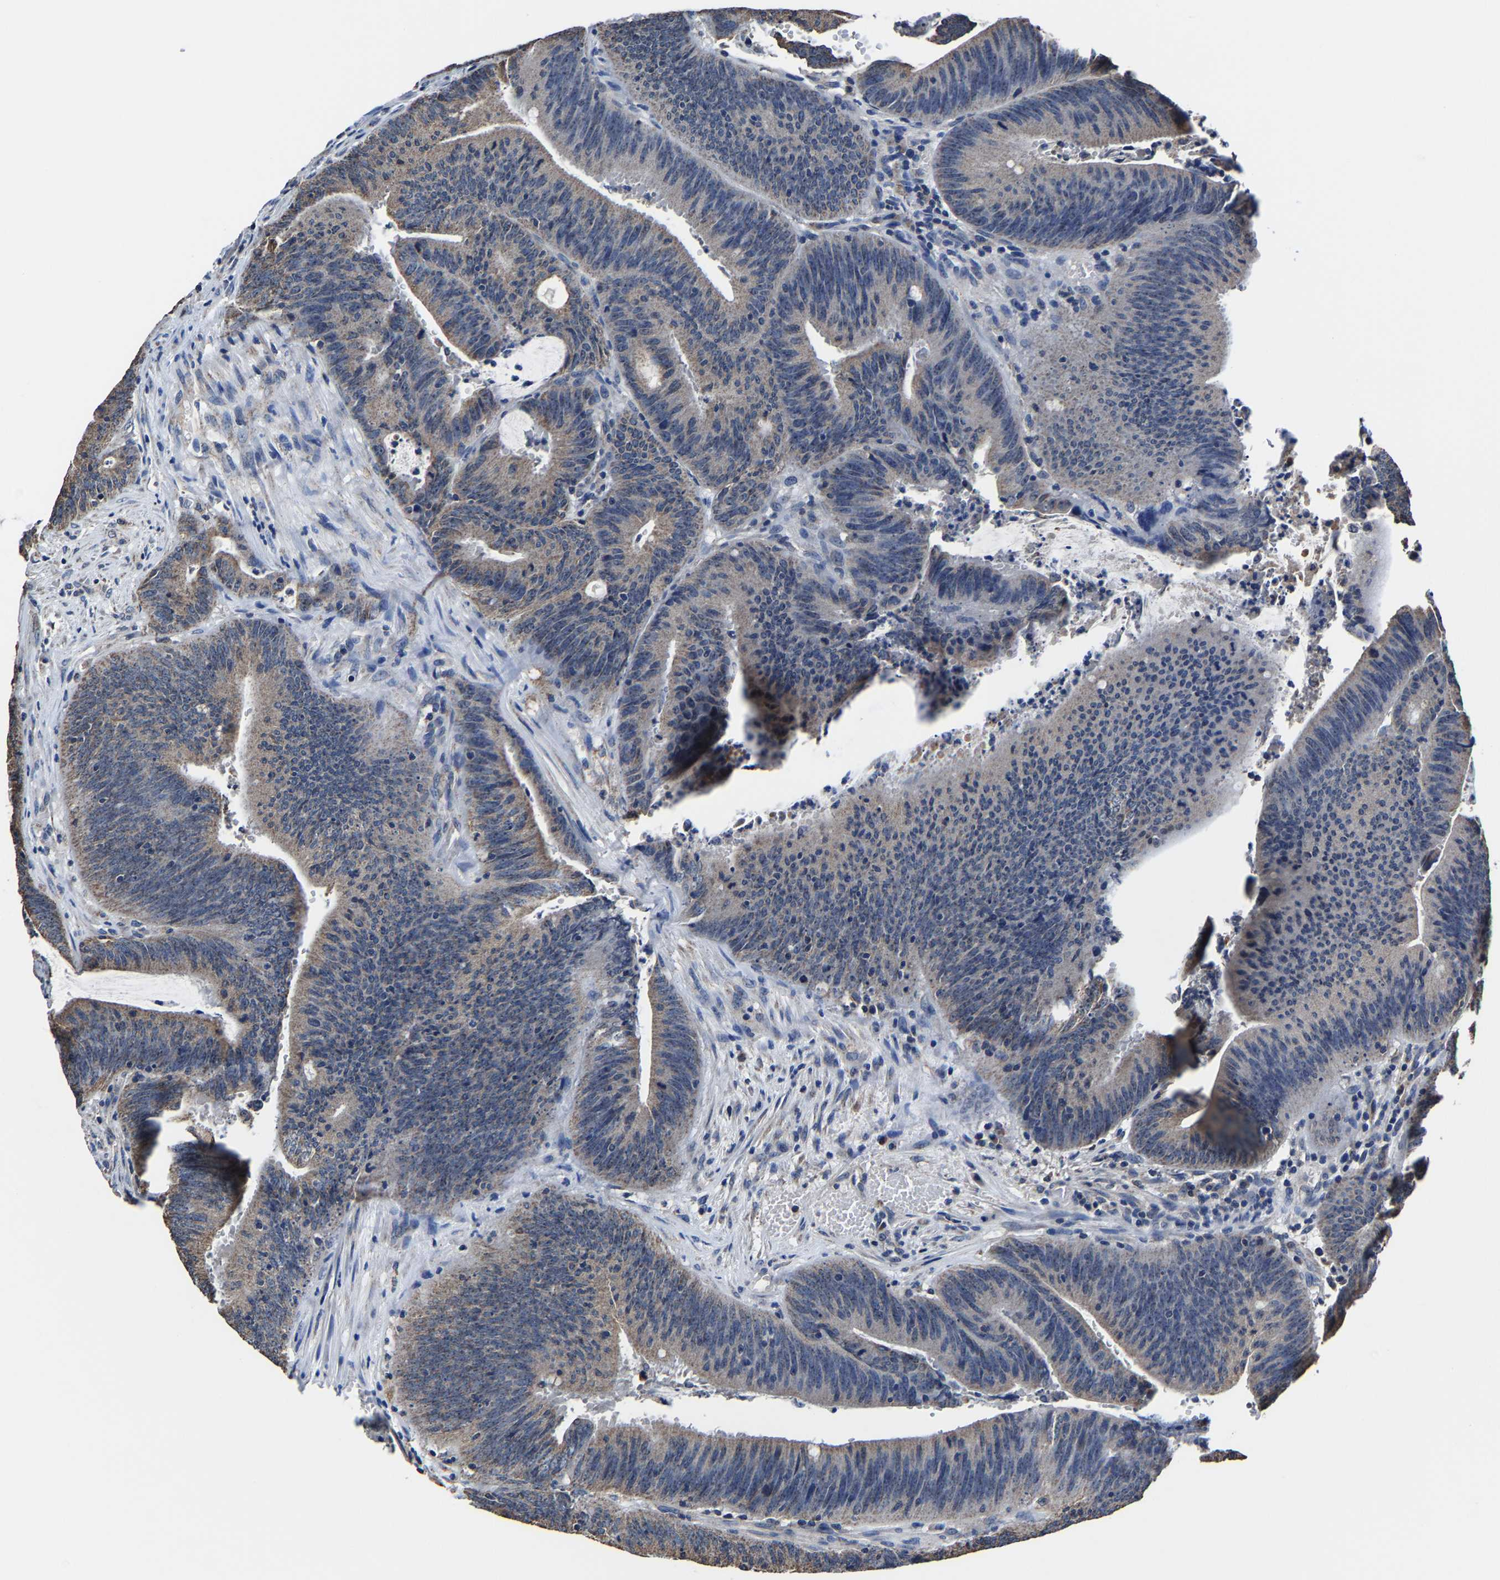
{"staining": {"intensity": "weak", "quantity": "25%-75%", "location": "cytoplasmic/membranous"}, "tissue": "colorectal cancer", "cell_type": "Tumor cells", "image_type": "cancer", "snomed": [{"axis": "morphology", "description": "Normal tissue, NOS"}, {"axis": "morphology", "description": "Adenocarcinoma, NOS"}, {"axis": "topography", "description": "Rectum"}], "caption": "Colorectal cancer stained with immunohistochemistry displays weak cytoplasmic/membranous staining in approximately 25%-75% of tumor cells.", "gene": "ZCCHC7", "patient": {"sex": "female", "age": 66}}